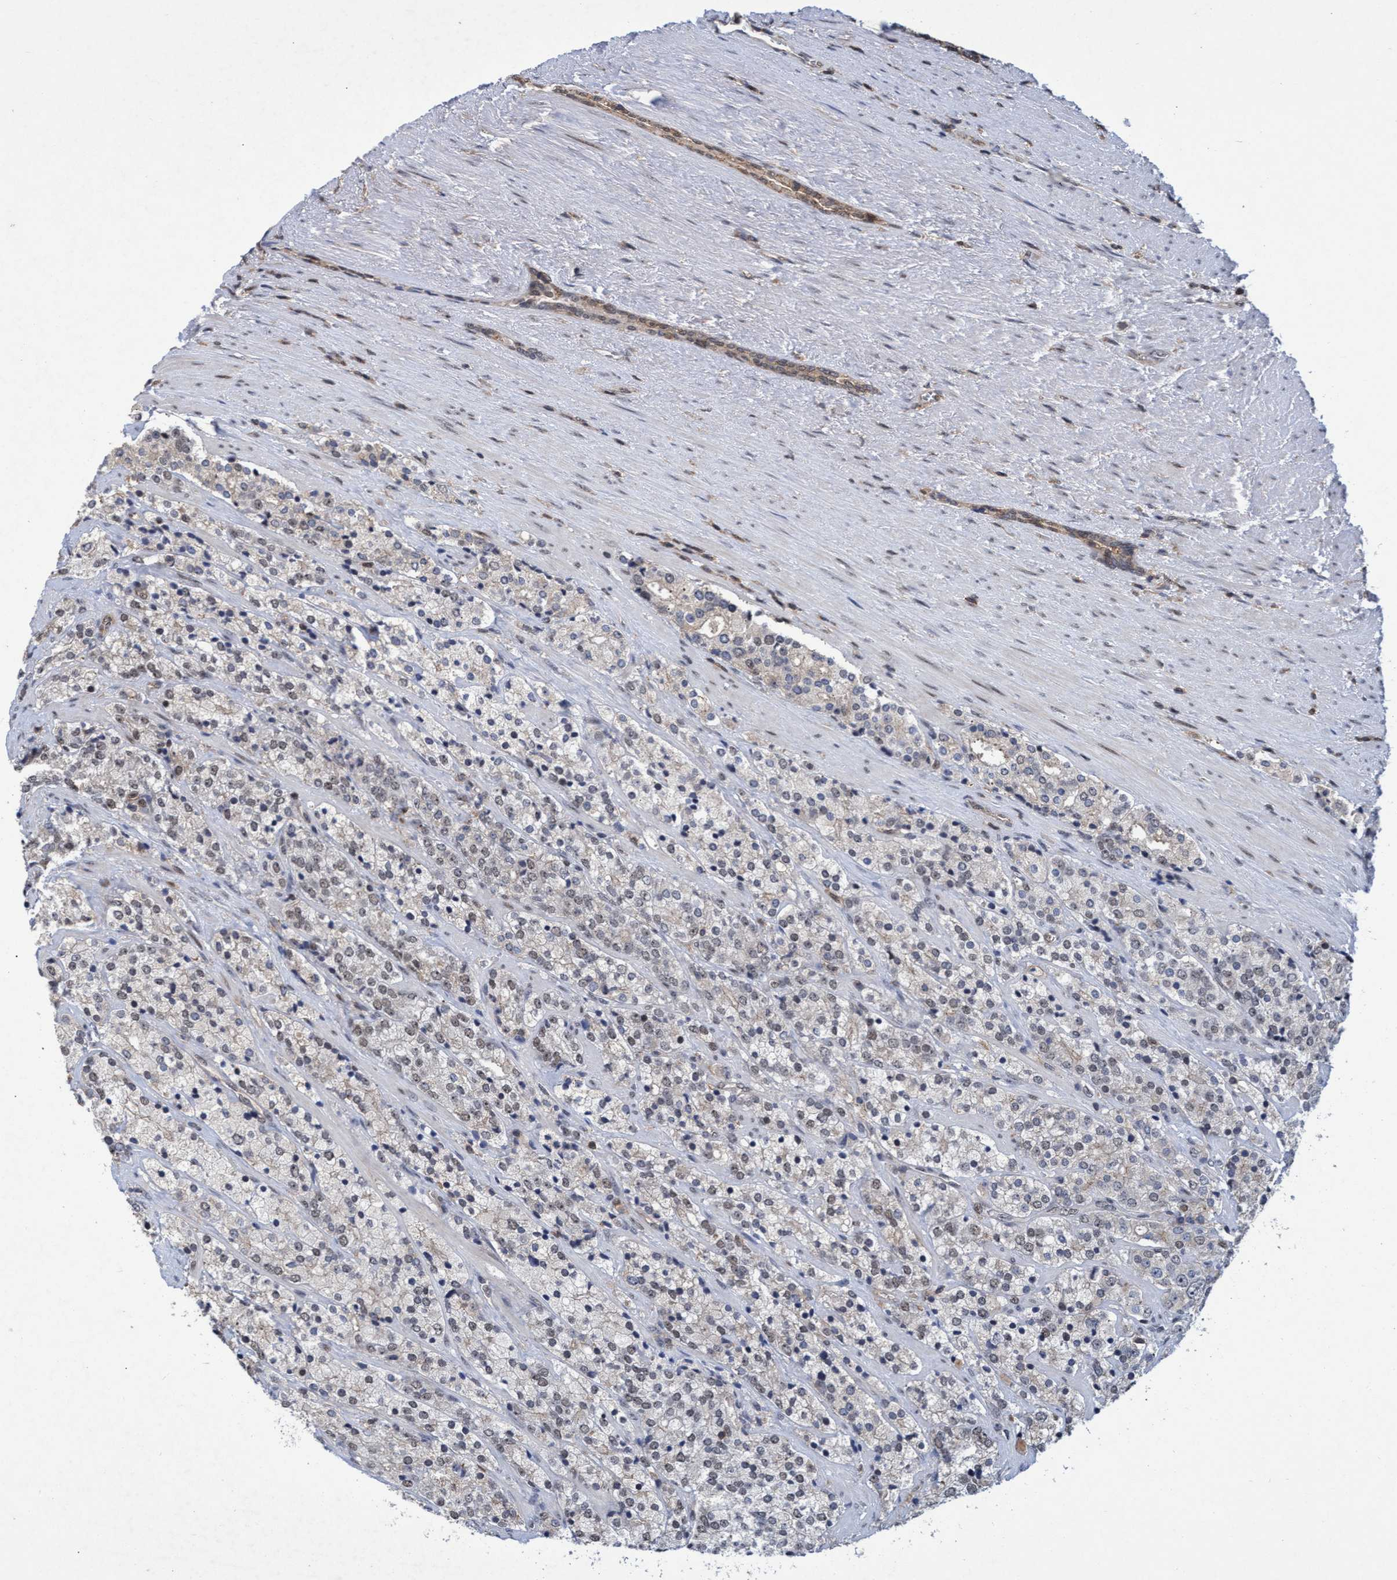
{"staining": {"intensity": "weak", "quantity": "25%-75%", "location": "nuclear"}, "tissue": "prostate cancer", "cell_type": "Tumor cells", "image_type": "cancer", "snomed": [{"axis": "morphology", "description": "Adenocarcinoma, High grade"}, {"axis": "topography", "description": "Prostate"}], "caption": "An IHC image of neoplastic tissue is shown. Protein staining in brown highlights weak nuclear positivity in prostate cancer (adenocarcinoma (high-grade)) within tumor cells.", "gene": "GTF2F1", "patient": {"sex": "male", "age": 71}}